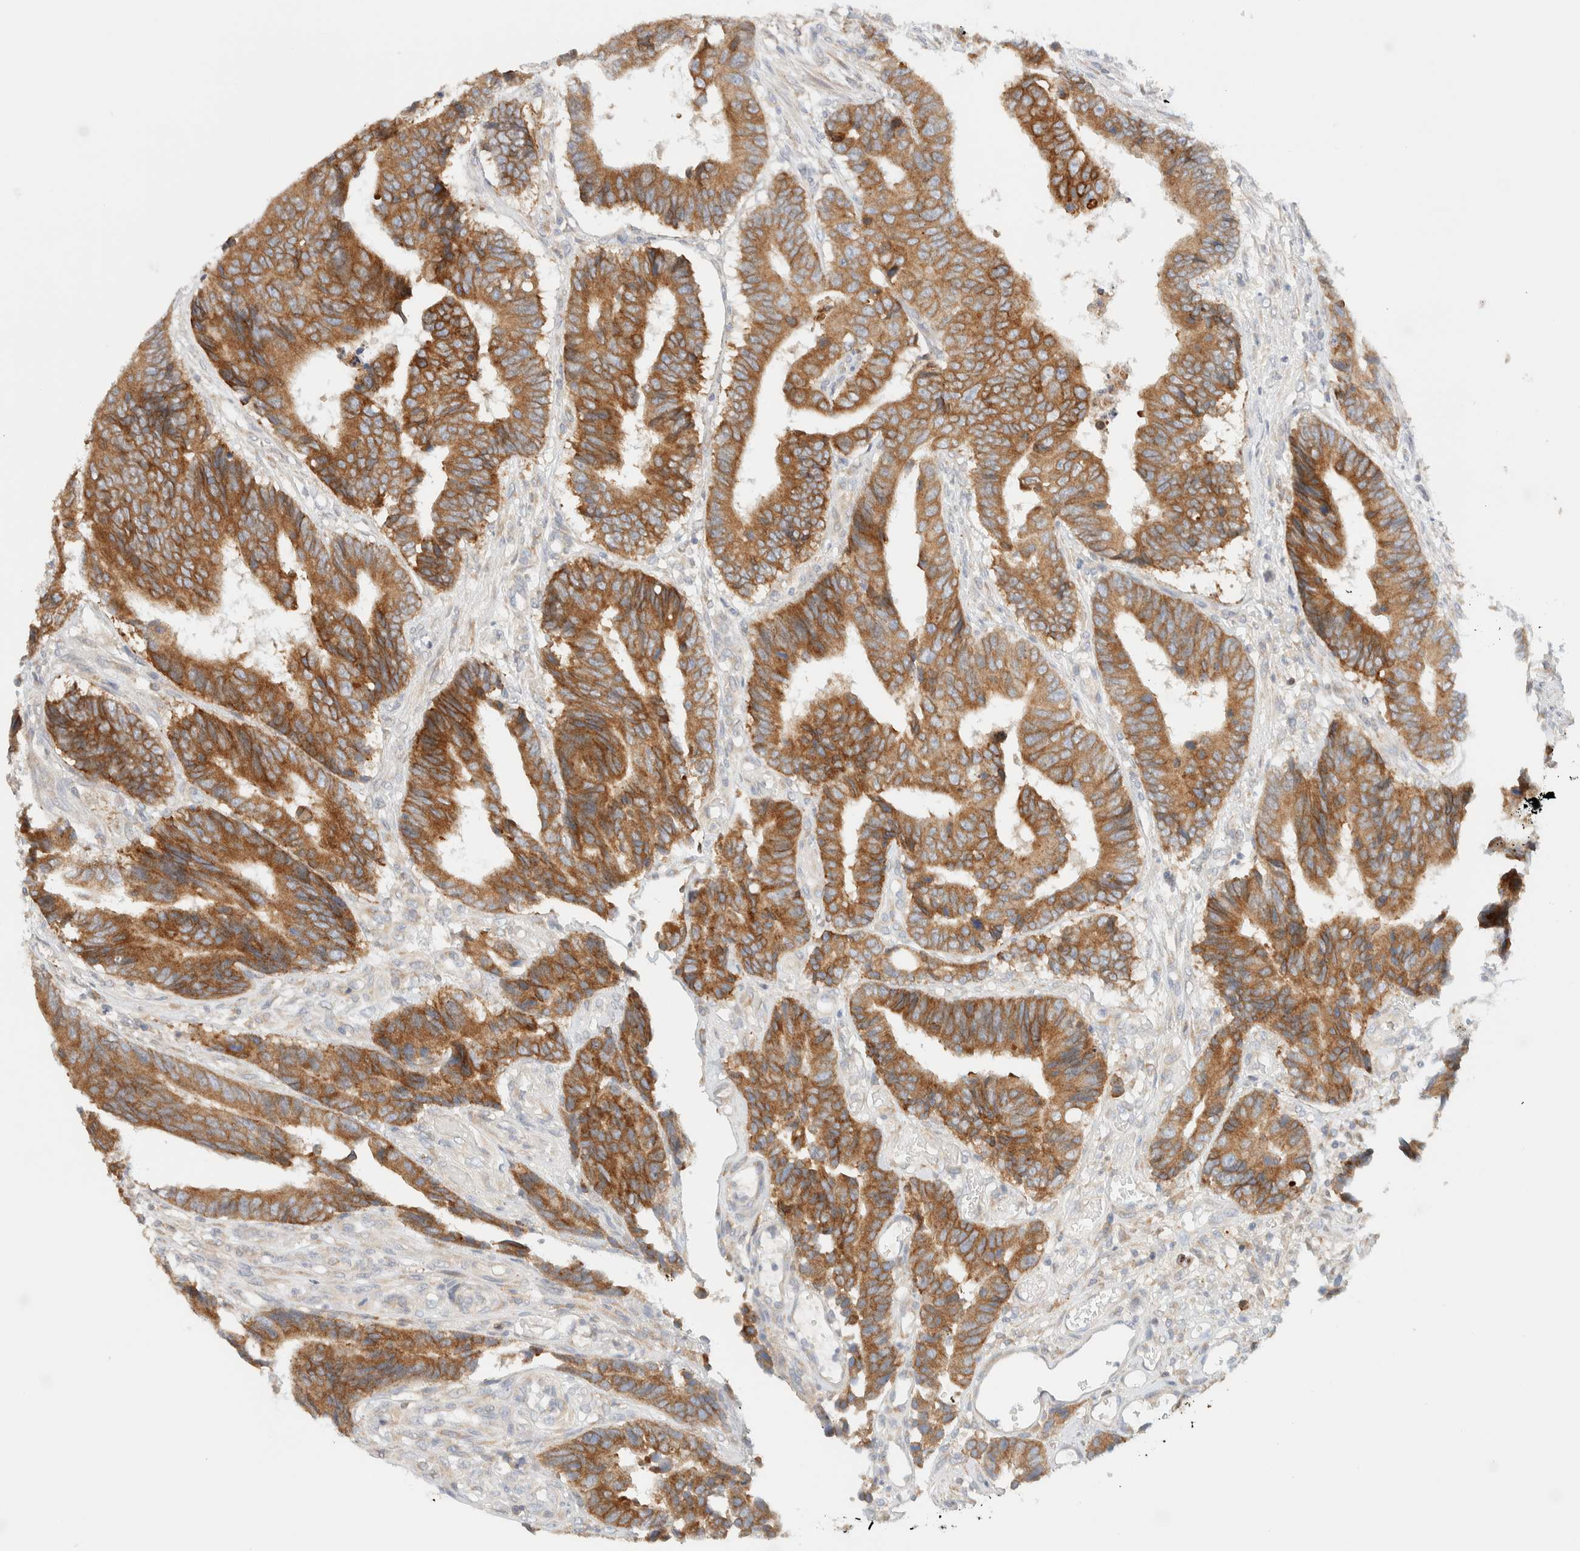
{"staining": {"intensity": "moderate", "quantity": ">75%", "location": "cytoplasmic/membranous"}, "tissue": "colorectal cancer", "cell_type": "Tumor cells", "image_type": "cancer", "snomed": [{"axis": "morphology", "description": "Adenocarcinoma, NOS"}, {"axis": "topography", "description": "Rectum"}], "caption": "An image of human adenocarcinoma (colorectal) stained for a protein reveals moderate cytoplasmic/membranous brown staining in tumor cells. The staining was performed using DAB to visualize the protein expression in brown, while the nuclei were stained in blue with hematoxylin (Magnification: 20x).", "gene": "NT5C", "patient": {"sex": "male", "age": 84}}